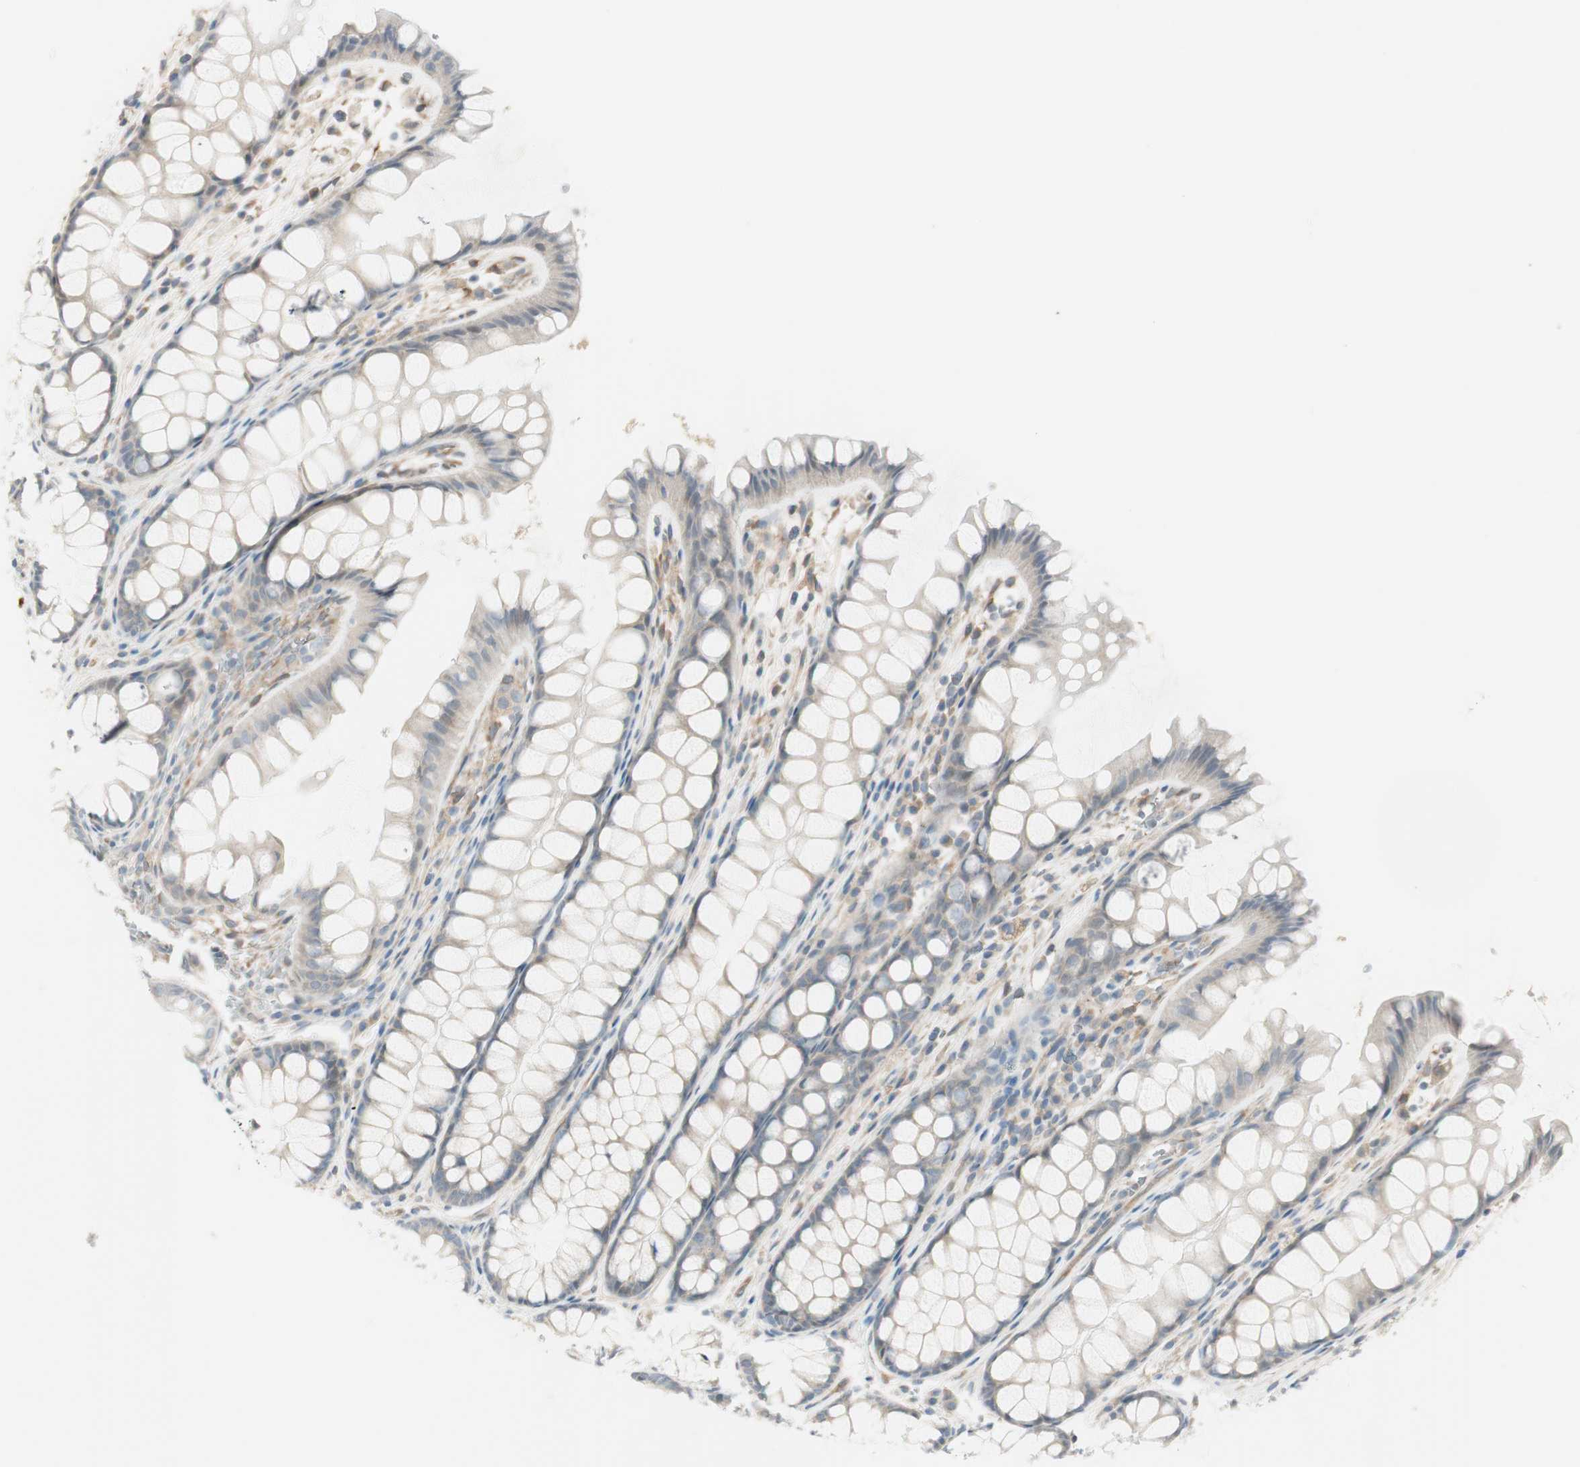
{"staining": {"intensity": "weak", "quantity": ">75%", "location": "cytoplasmic/membranous"}, "tissue": "colon", "cell_type": "Endothelial cells", "image_type": "normal", "snomed": [{"axis": "morphology", "description": "Normal tissue, NOS"}, {"axis": "topography", "description": "Colon"}], "caption": "This micrograph reveals IHC staining of benign colon, with low weak cytoplasmic/membranous staining in about >75% of endothelial cells.", "gene": "STON1", "patient": {"sex": "female", "age": 55}}